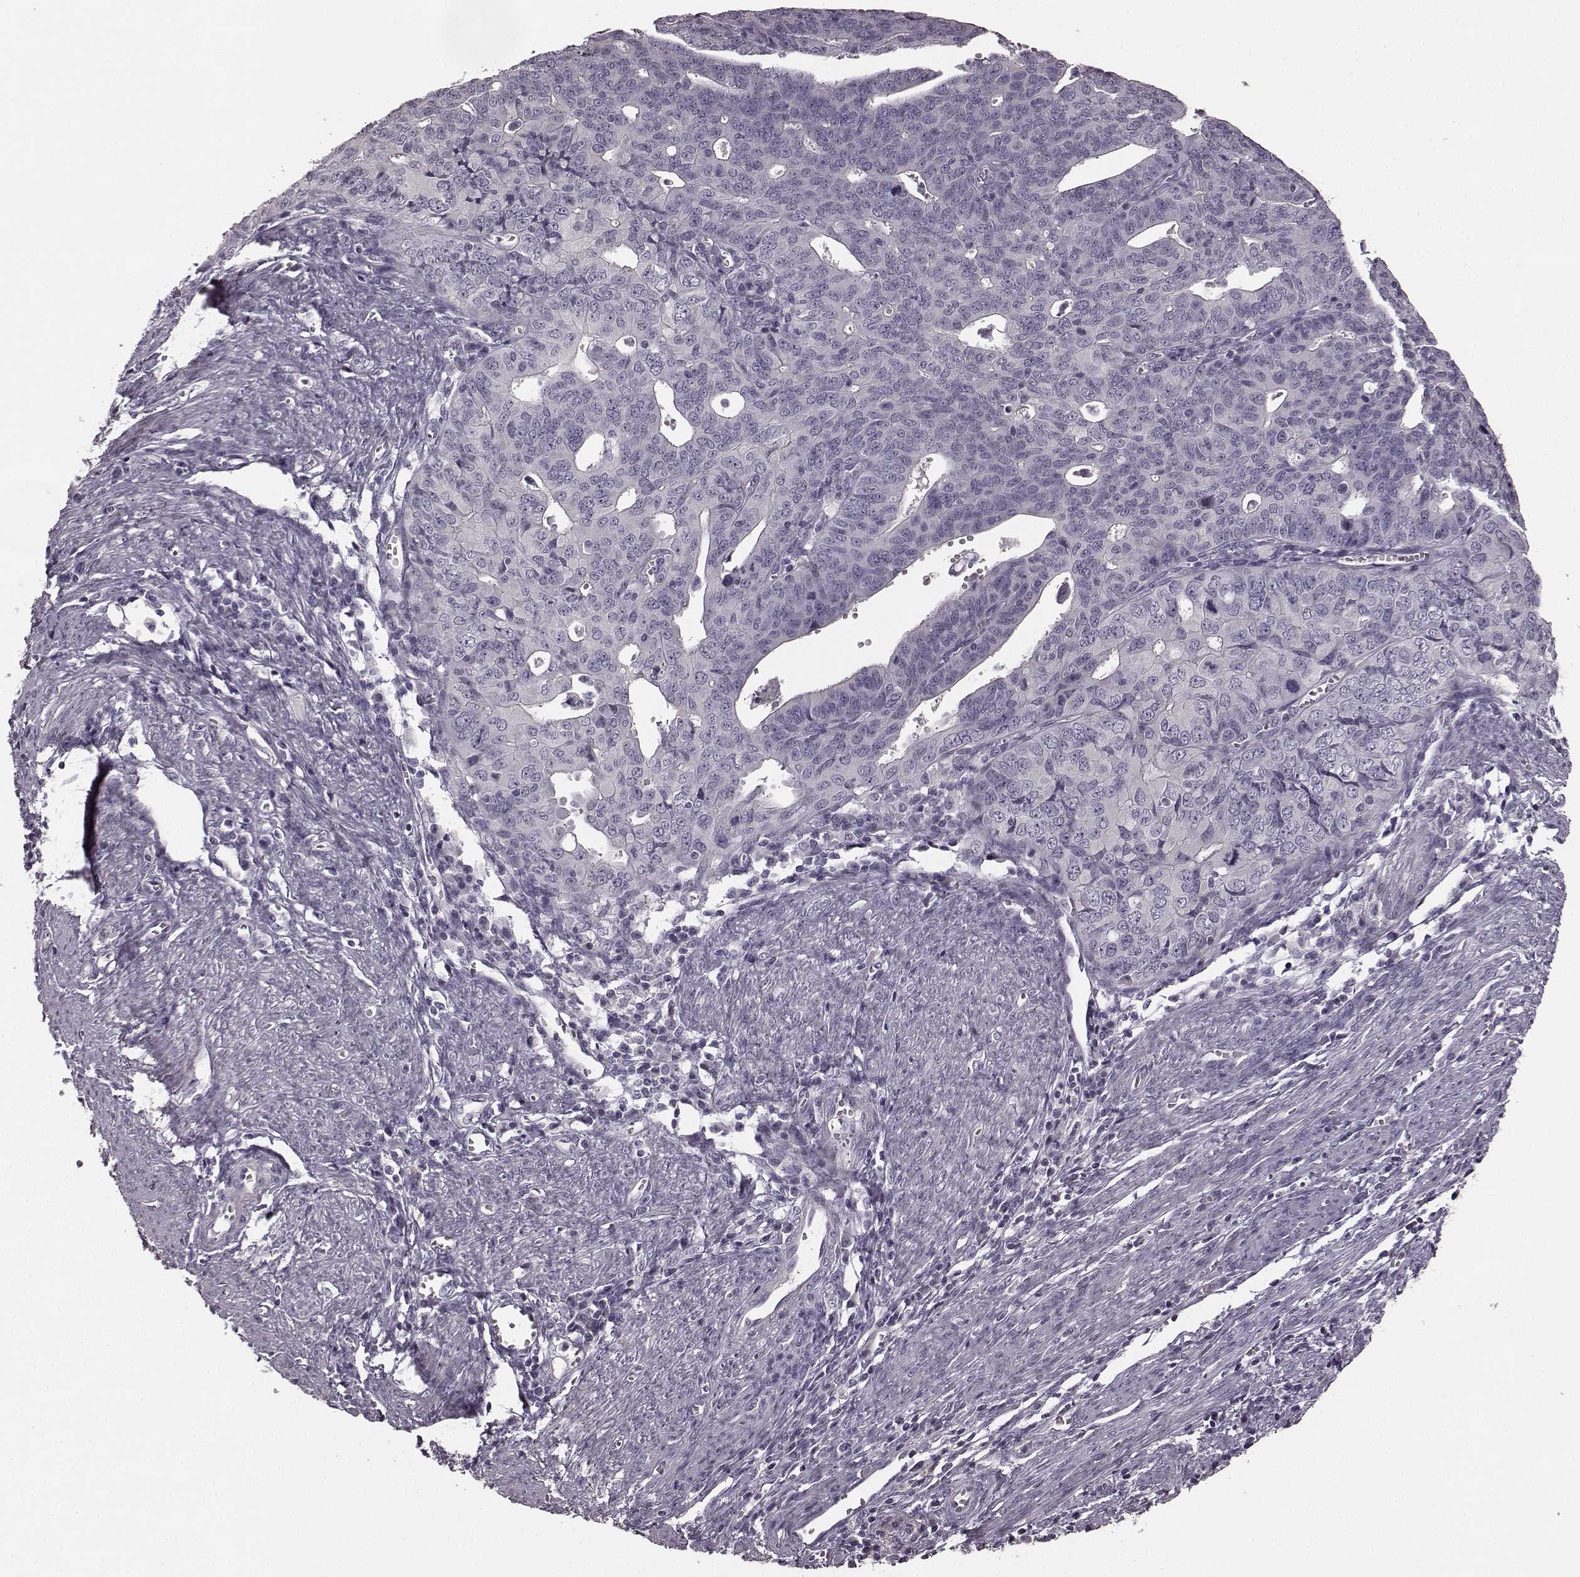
{"staining": {"intensity": "negative", "quantity": "none", "location": "none"}, "tissue": "endometrial cancer", "cell_type": "Tumor cells", "image_type": "cancer", "snomed": [{"axis": "morphology", "description": "Adenocarcinoma, NOS"}, {"axis": "topography", "description": "Endometrium"}], "caption": "DAB immunohistochemical staining of human endometrial adenocarcinoma exhibits no significant expression in tumor cells.", "gene": "RIT2", "patient": {"sex": "female", "age": 65}}